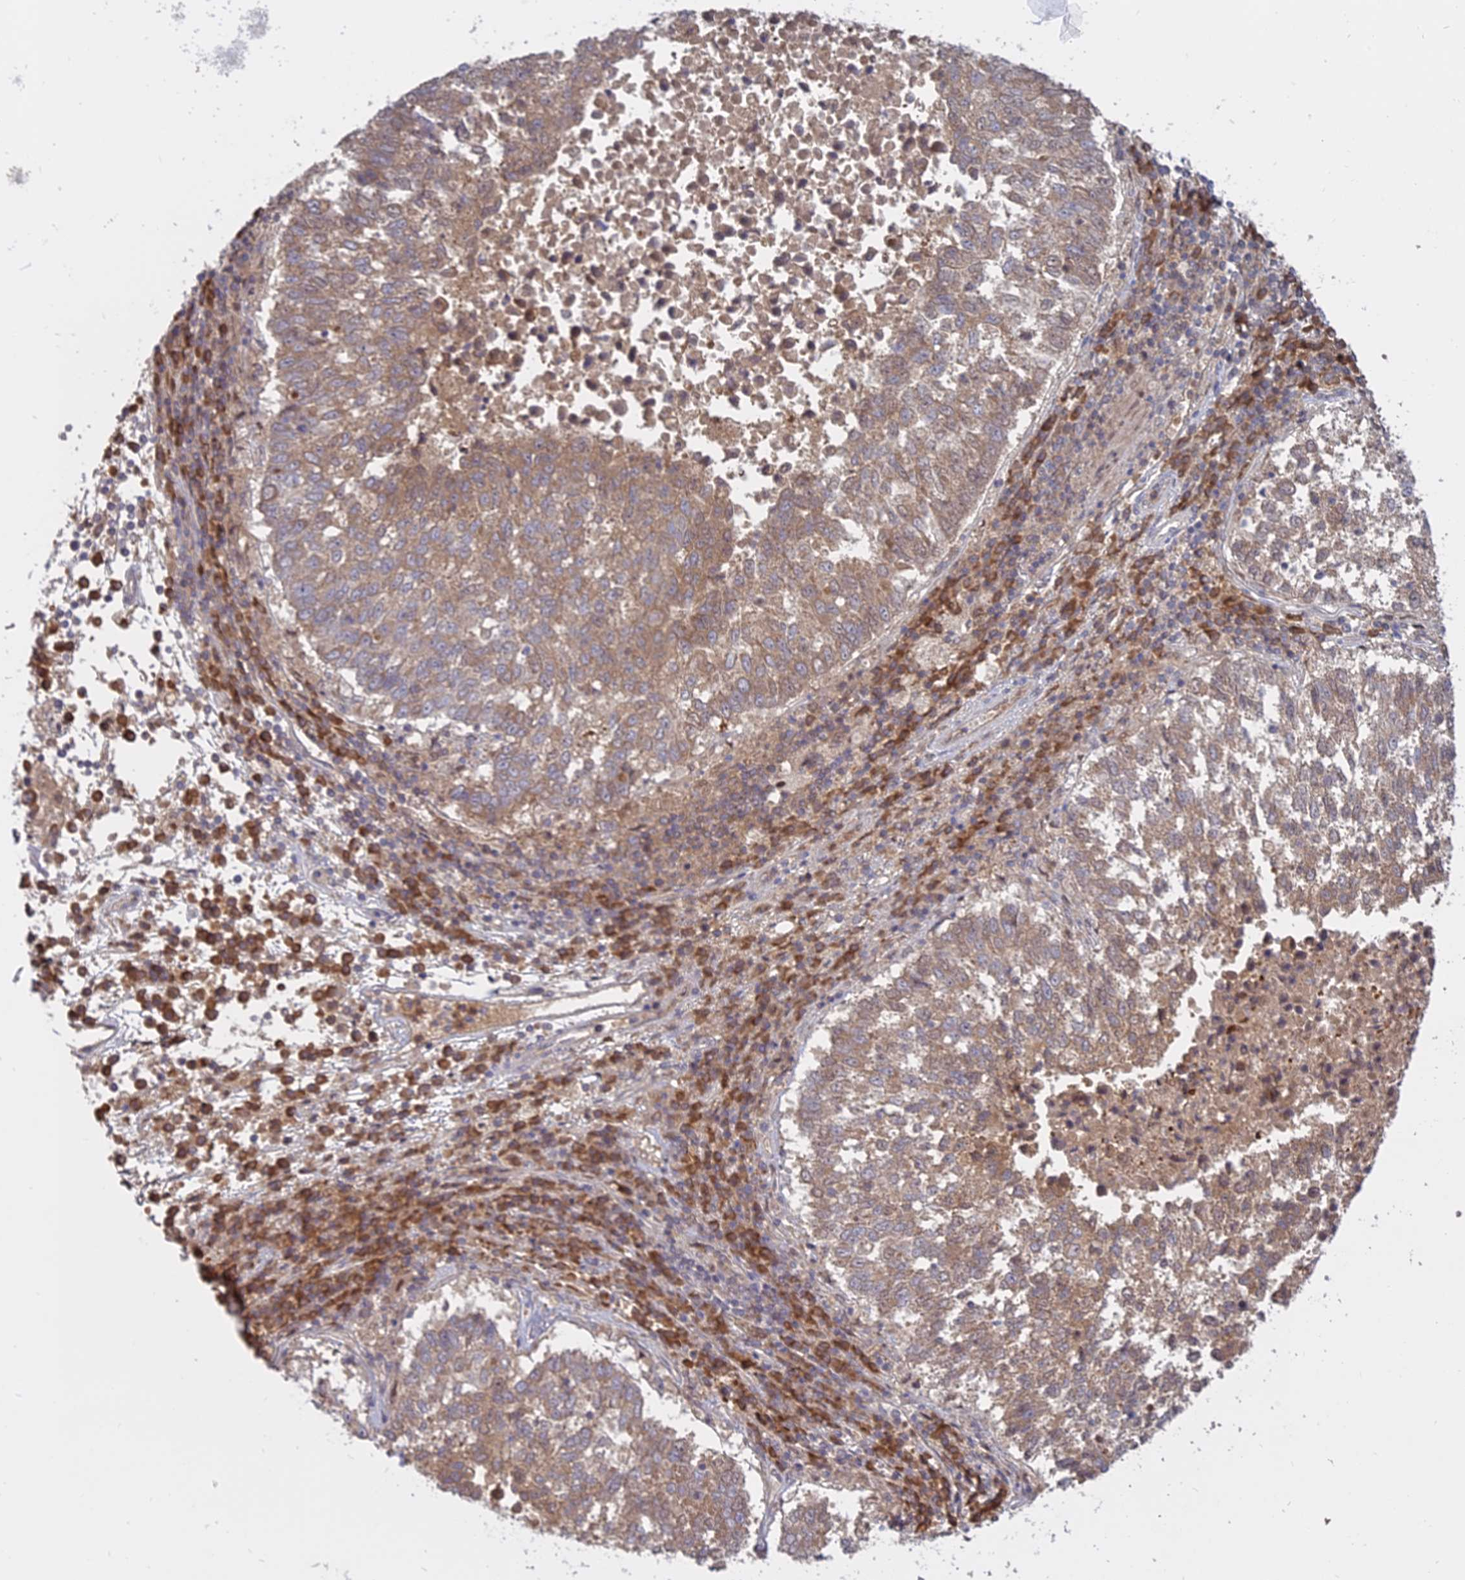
{"staining": {"intensity": "moderate", "quantity": ">75%", "location": "cytoplasmic/membranous"}, "tissue": "lung cancer", "cell_type": "Tumor cells", "image_type": "cancer", "snomed": [{"axis": "morphology", "description": "Squamous cell carcinoma, NOS"}, {"axis": "topography", "description": "Lung"}], "caption": "Tumor cells show medium levels of moderate cytoplasmic/membranous staining in approximately >75% of cells in lung cancer. (DAB (3,3'-diaminobenzidine) = brown stain, brightfield microscopy at high magnification).", "gene": "TMEM208", "patient": {"sex": "male", "age": 73}}